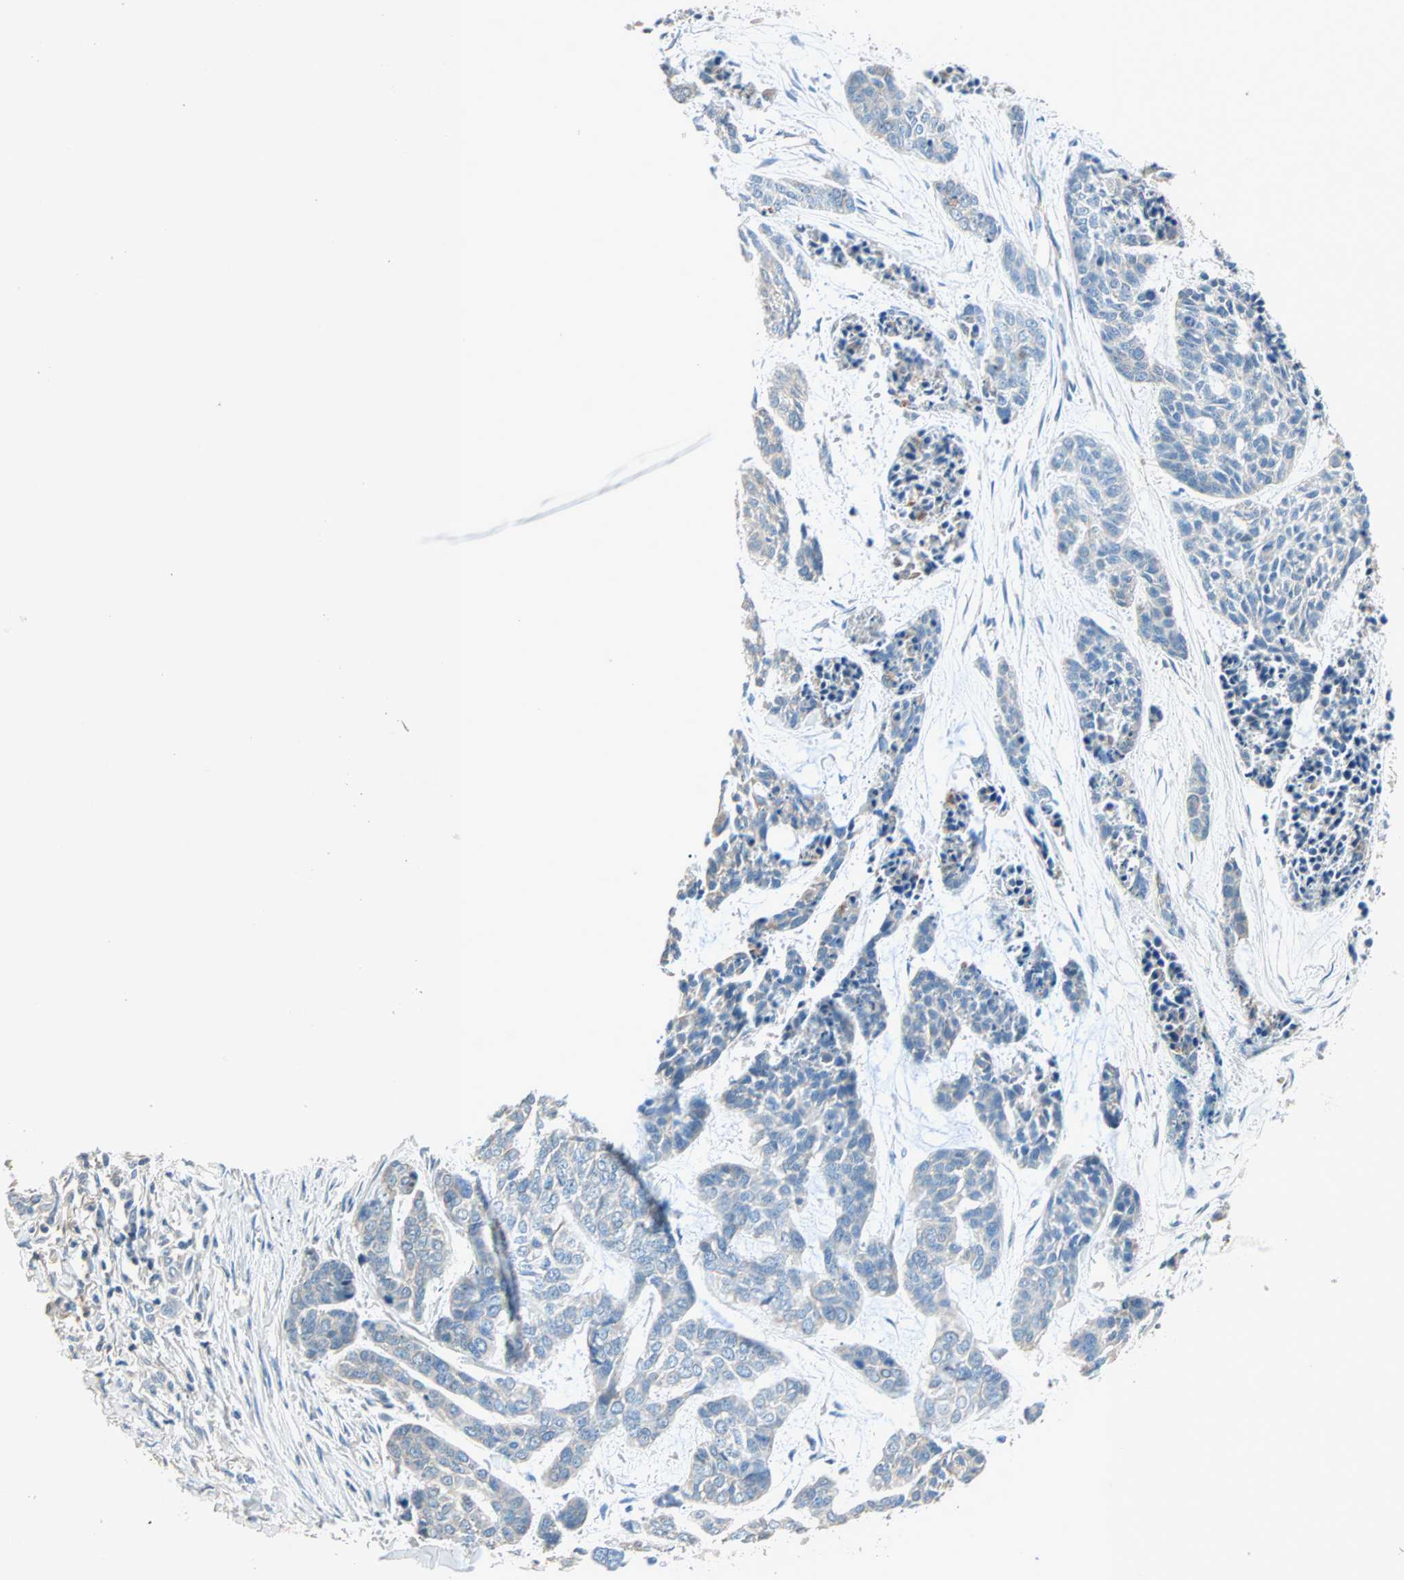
{"staining": {"intensity": "negative", "quantity": "none", "location": "none"}, "tissue": "skin cancer", "cell_type": "Tumor cells", "image_type": "cancer", "snomed": [{"axis": "morphology", "description": "Basal cell carcinoma"}, {"axis": "topography", "description": "Skin"}], "caption": "Skin cancer was stained to show a protein in brown. There is no significant expression in tumor cells.", "gene": "ACVRL1", "patient": {"sex": "female", "age": 64}}